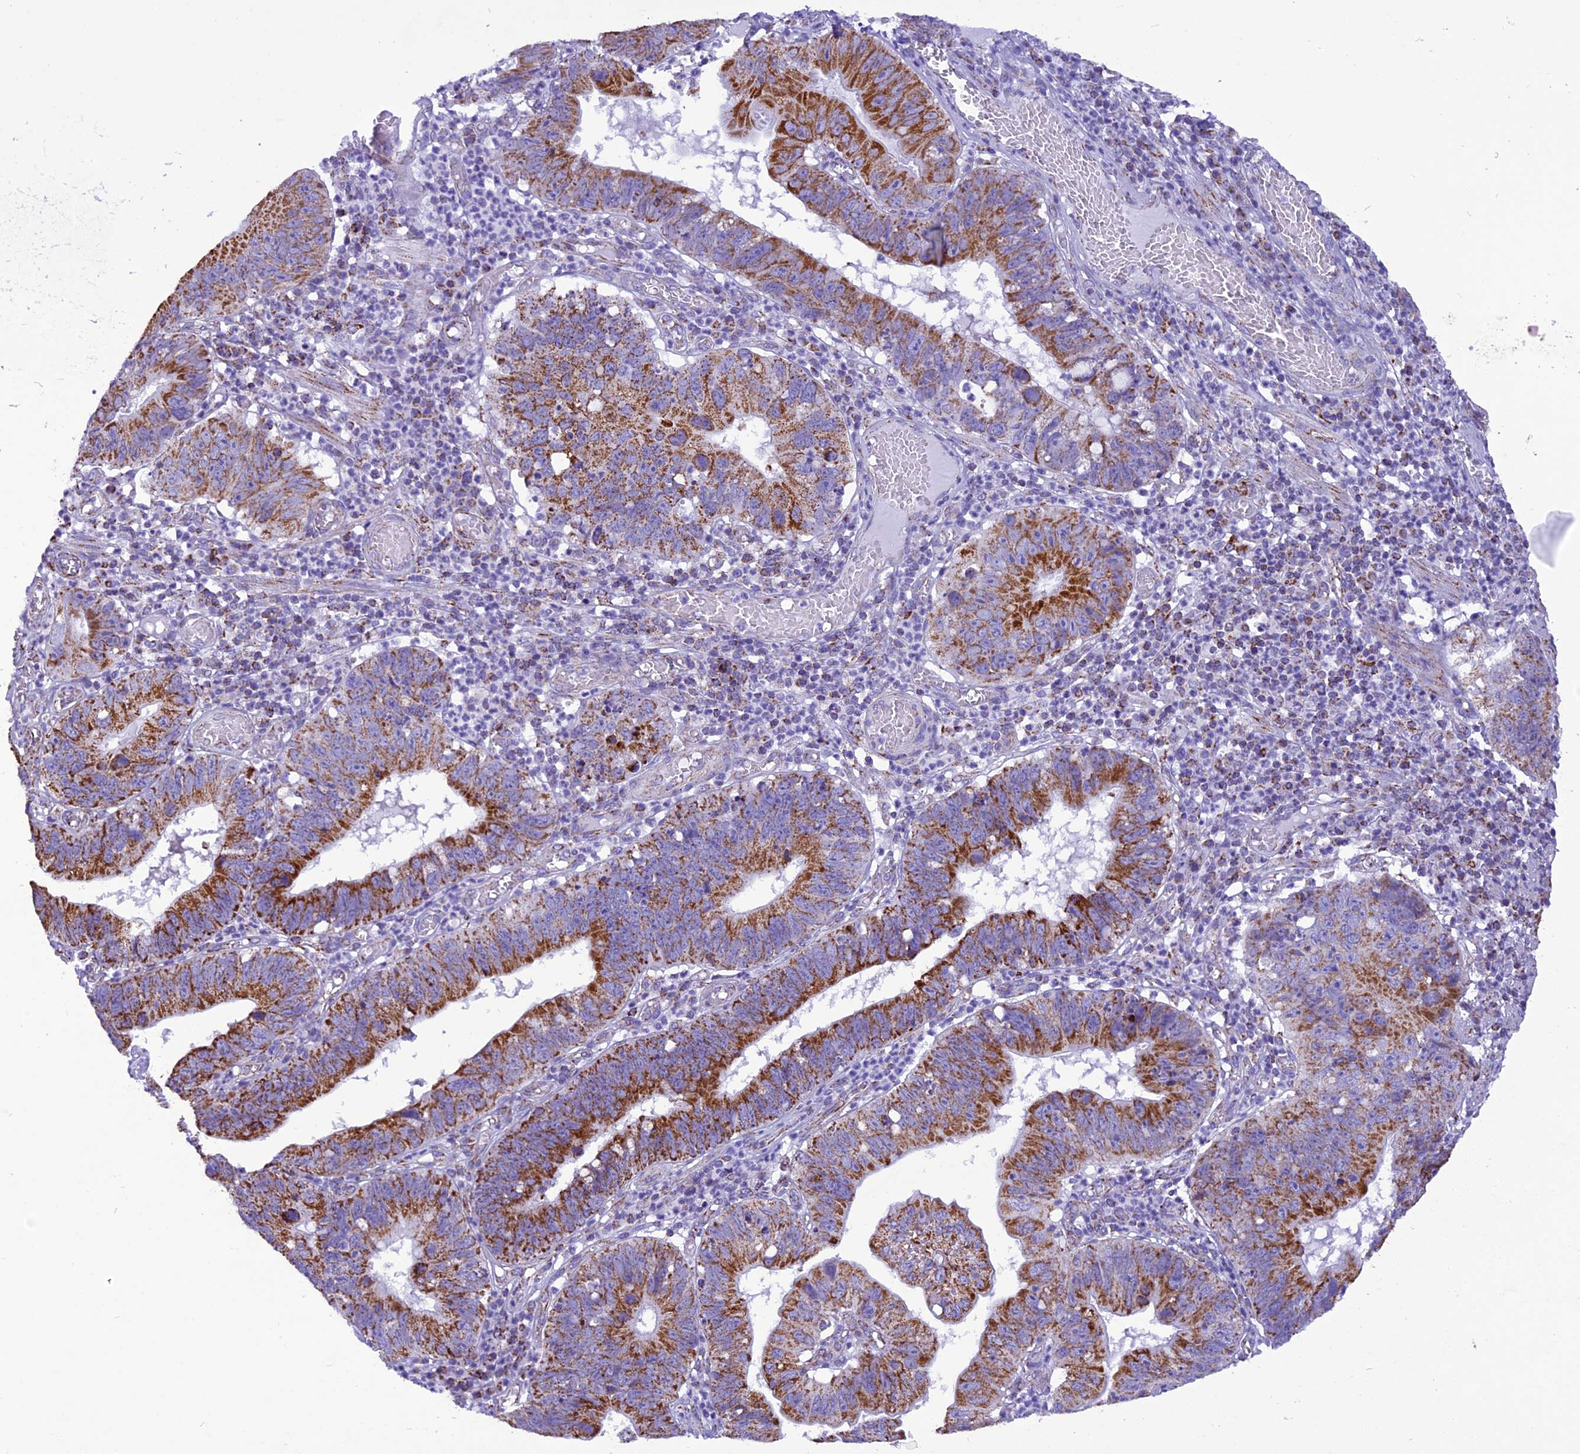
{"staining": {"intensity": "strong", "quantity": "25%-75%", "location": "cytoplasmic/membranous"}, "tissue": "stomach cancer", "cell_type": "Tumor cells", "image_type": "cancer", "snomed": [{"axis": "morphology", "description": "Adenocarcinoma, NOS"}, {"axis": "topography", "description": "Stomach"}], "caption": "An immunohistochemistry (IHC) histopathology image of neoplastic tissue is shown. Protein staining in brown labels strong cytoplasmic/membranous positivity in stomach adenocarcinoma within tumor cells.", "gene": "ICA1L", "patient": {"sex": "male", "age": 59}}